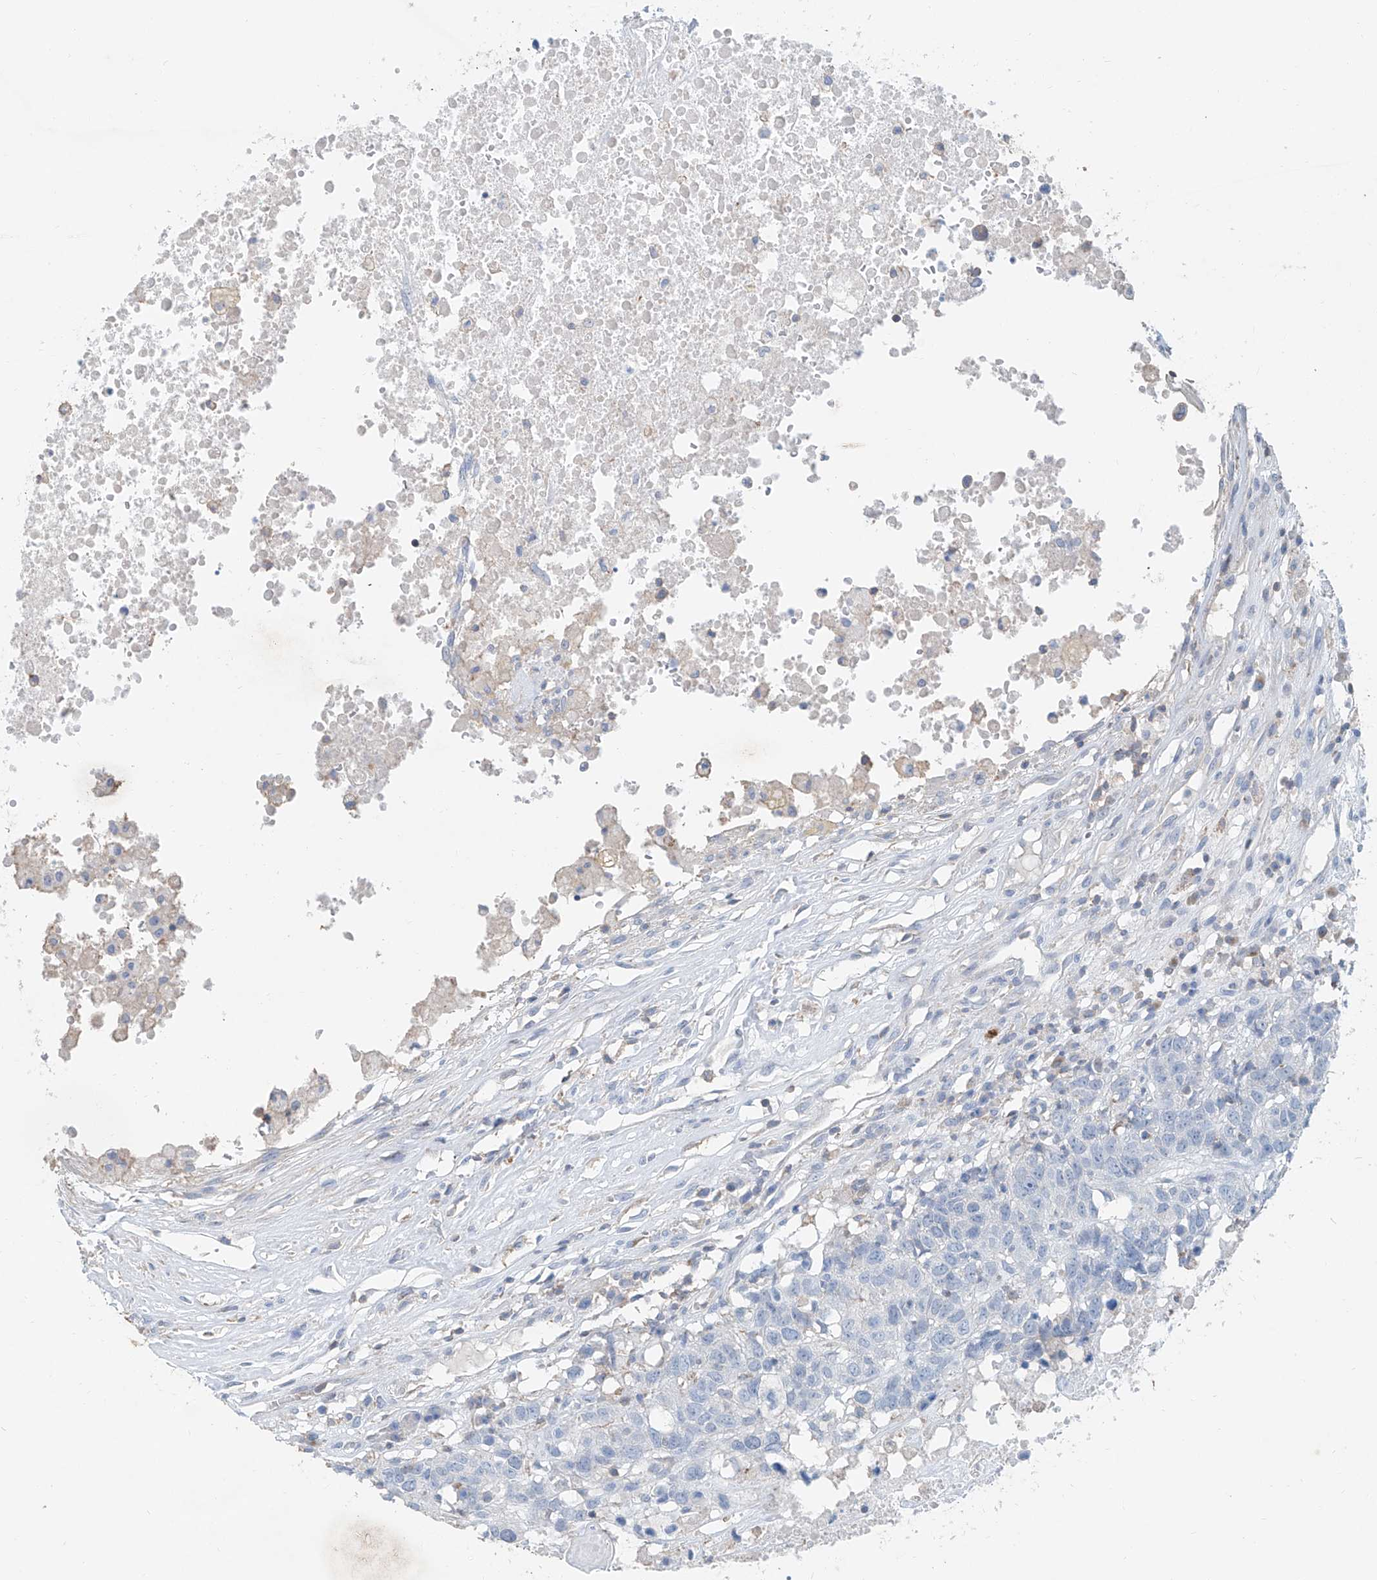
{"staining": {"intensity": "negative", "quantity": "none", "location": "none"}, "tissue": "head and neck cancer", "cell_type": "Tumor cells", "image_type": "cancer", "snomed": [{"axis": "morphology", "description": "Squamous cell carcinoma, NOS"}, {"axis": "topography", "description": "Head-Neck"}], "caption": "A high-resolution histopathology image shows IHC staining of head and neck cancer, which demonstrates no significant staining in tumor cells.", "gene": "ANKRD34A", "patient": {"sex": "male", "age": 66}}